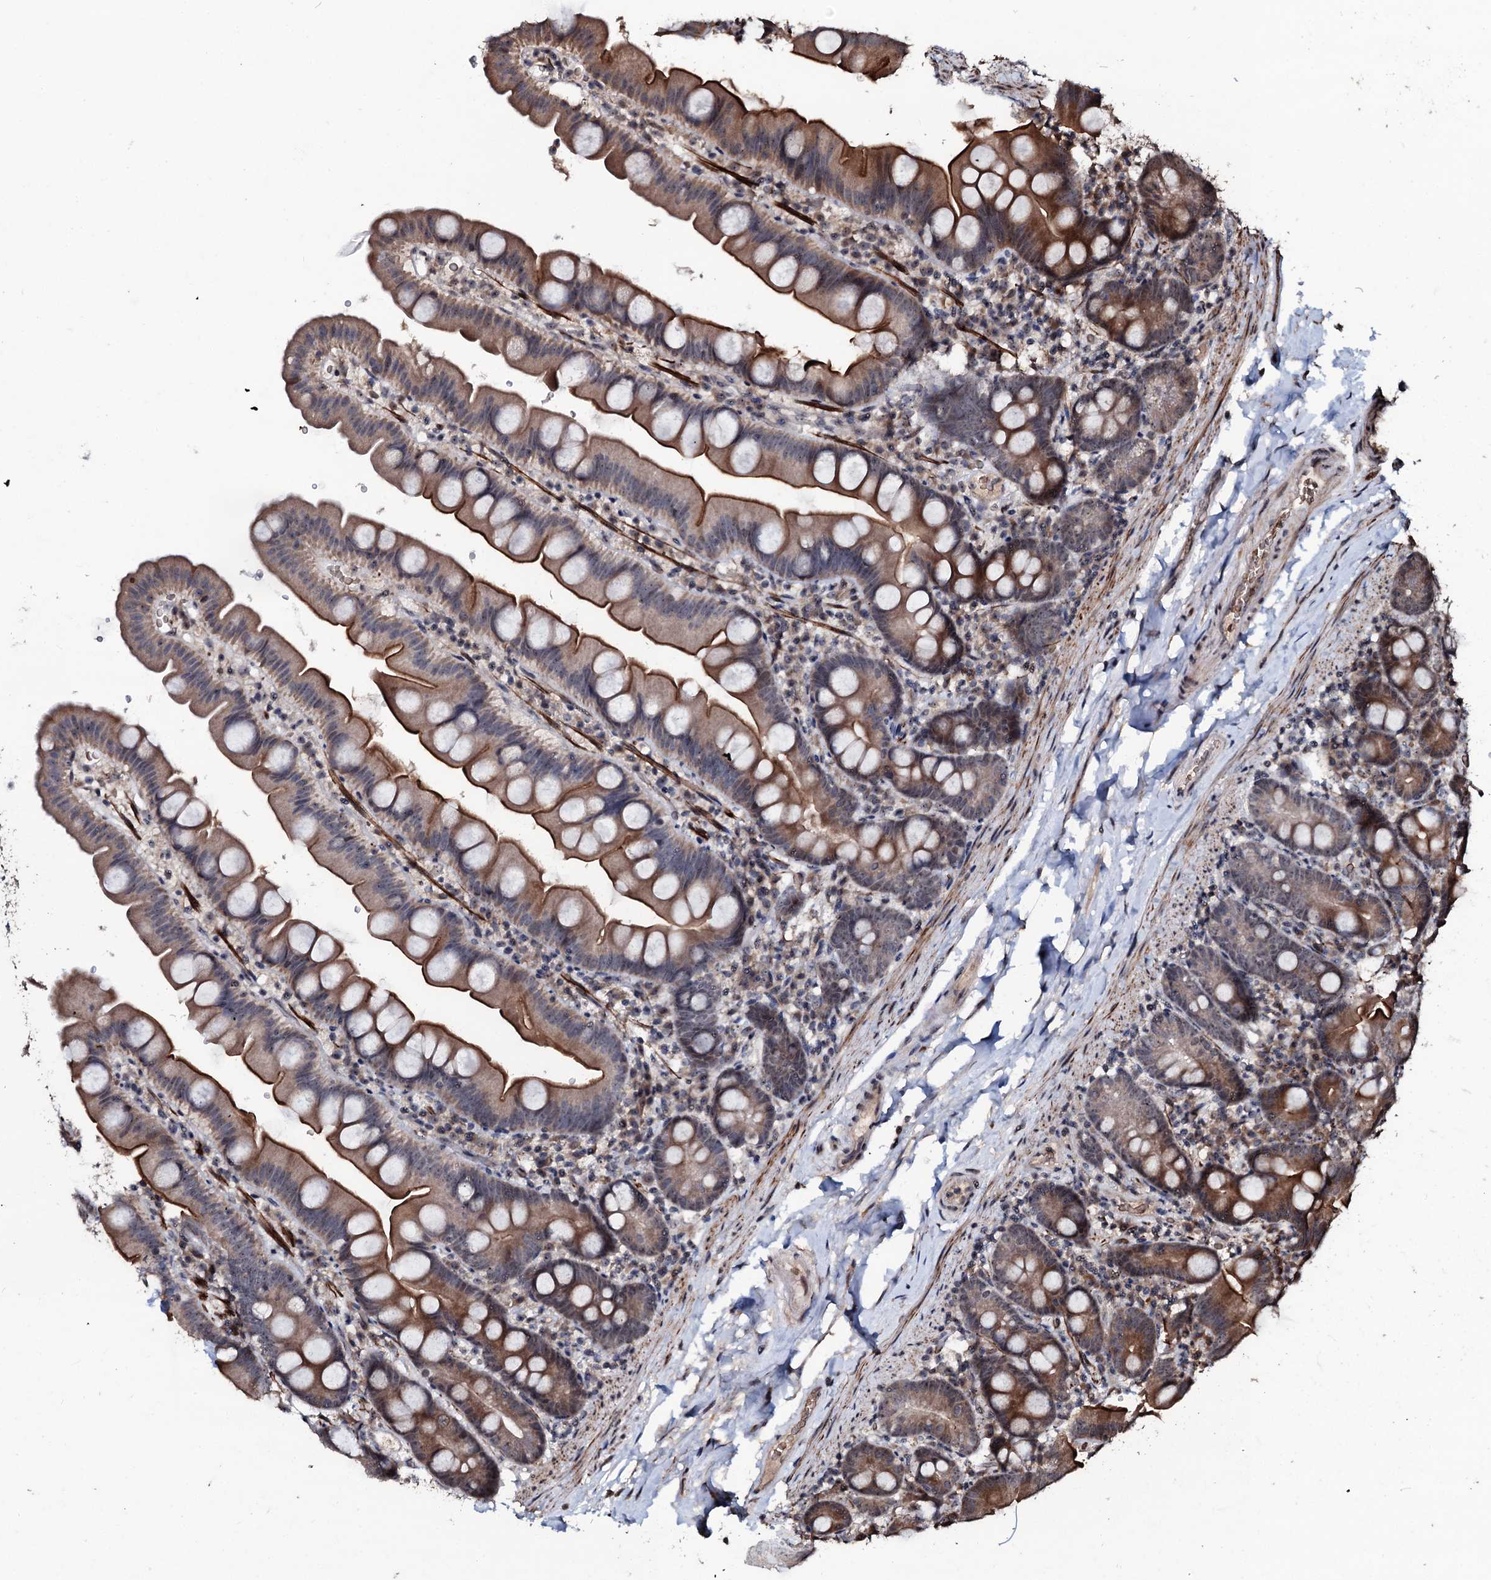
{"staining": {"intensity": "moderate", "quantity": ">75%", "location": "cytoplasmic/membranous"}, "tissue": "small intestine", "cell_type": "Glandular cells", "image_type": "normal", "snomed": [{"axis": "morphology", "description": "Normal tissue, NOS"}, {"axis": "topography", "description": "Small intestine"}], "caption": "Glandular cells reveal medium levels of moderate cytoplasmic/membranous positivity in approximately >75% of cells in normal human small intestine. (IHC, brightfield microscopy, high magnification).", "gene": "SUPT7L", "patient": {"sex": "female", "age": 68}}